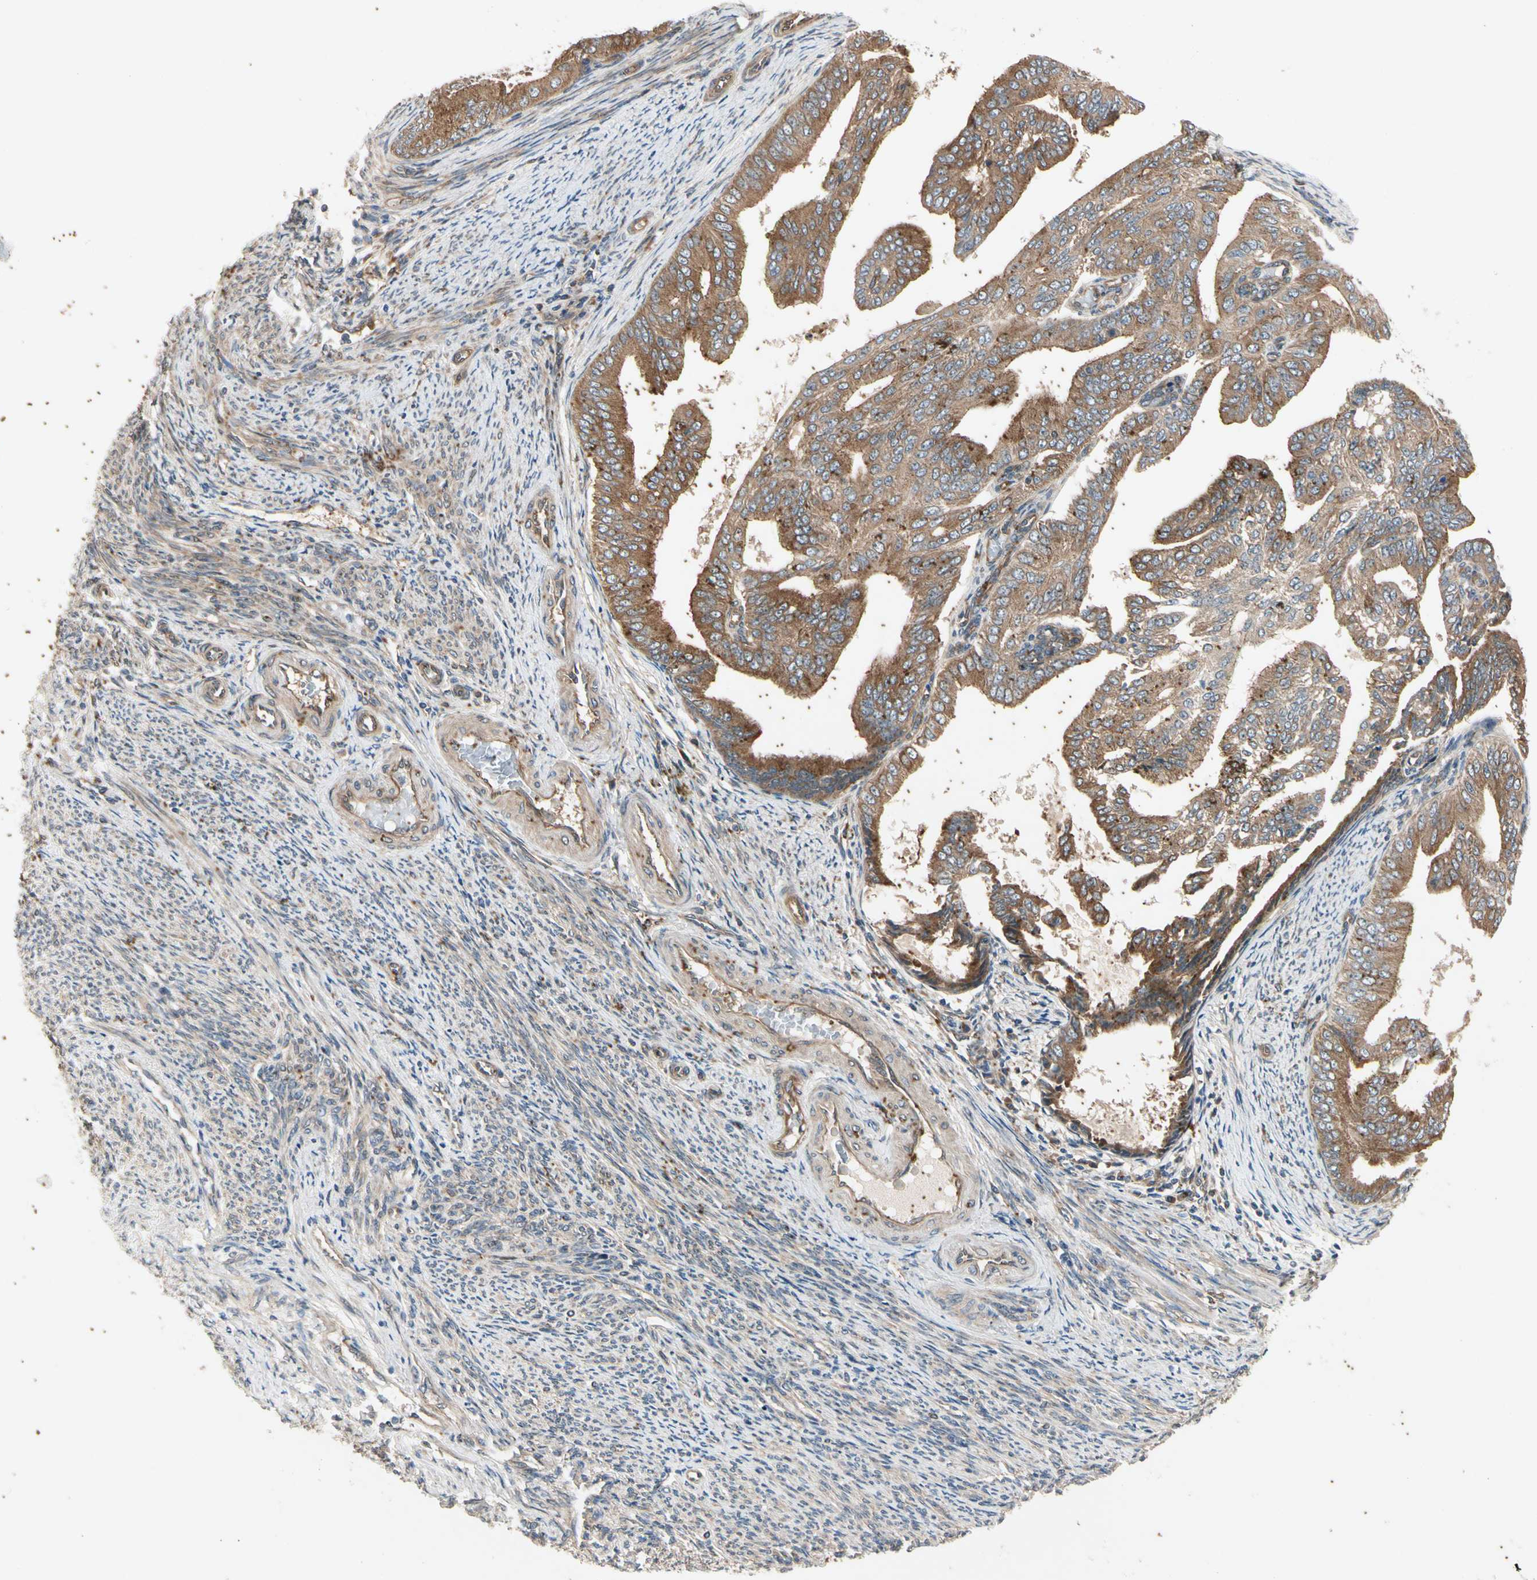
{"staining": {"intensity": "strong", "quantity": ">75%", "location": "cytoplasmic/membranous"}, "tissue": "endometrial cancer", "cell_type": "Tumor cells", "image_type": "cancer", "snomed": [{"axis": "morphology", "description": "Adenocarcinoma, NOS"}, {"axis": "topography", "description": "Endometrium"}], "caption": "Endometrial adenocarcinoma was stained to show a protein in brown. There is high levels of strong cytoplasmic/membranous staining in about >75% of tumor cells.", "gene": "ROCK2", "patient": {"sex": "female", "age": 58}}